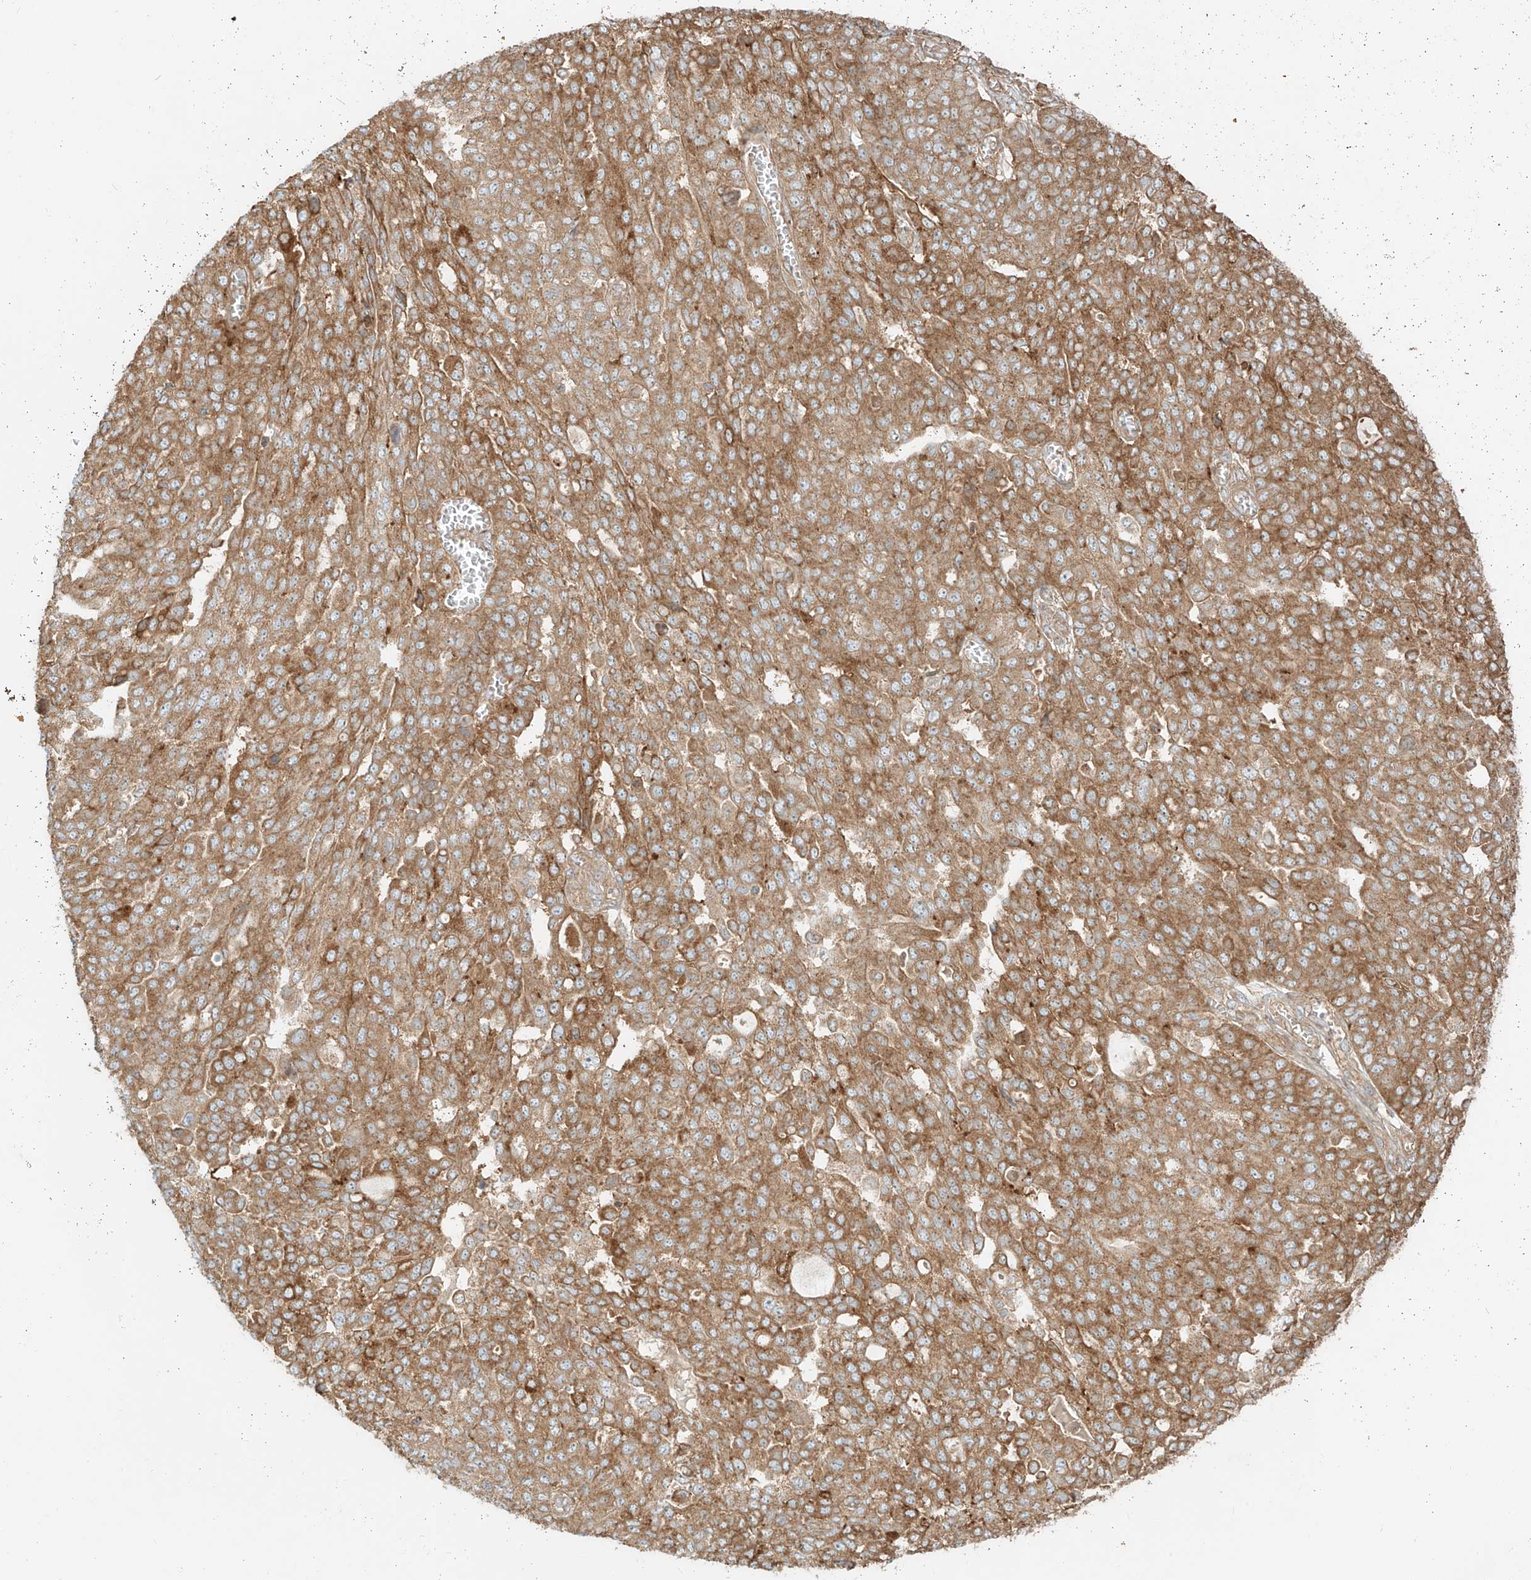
{"staining": {"intensity": "moderate", "quantity": ">75%", "location": "cytoplasmic/membranous"}, "tissue": "ovarian cancer", "cell_type": "Tumor cells", "image_type": "cancer", "snomed": [{"axis": "morphology", "description": "Cystadenocarcinoma, serous, NOS"}, {"axis": "topography", "description": "Soft tissue"}, {"axis": "topography", "description": "Ovary"}], "caption": "An immunohistochemistry (IHC) image of neoplastic tissue is shown. Protein staining in brown highlights moderate cytoplasmic/membranous positivity in ovarian serous cystadenocarcinoma within tumor cells.", "gene": "CCDC115", "patient": {"sex": "female", "age": 57}}